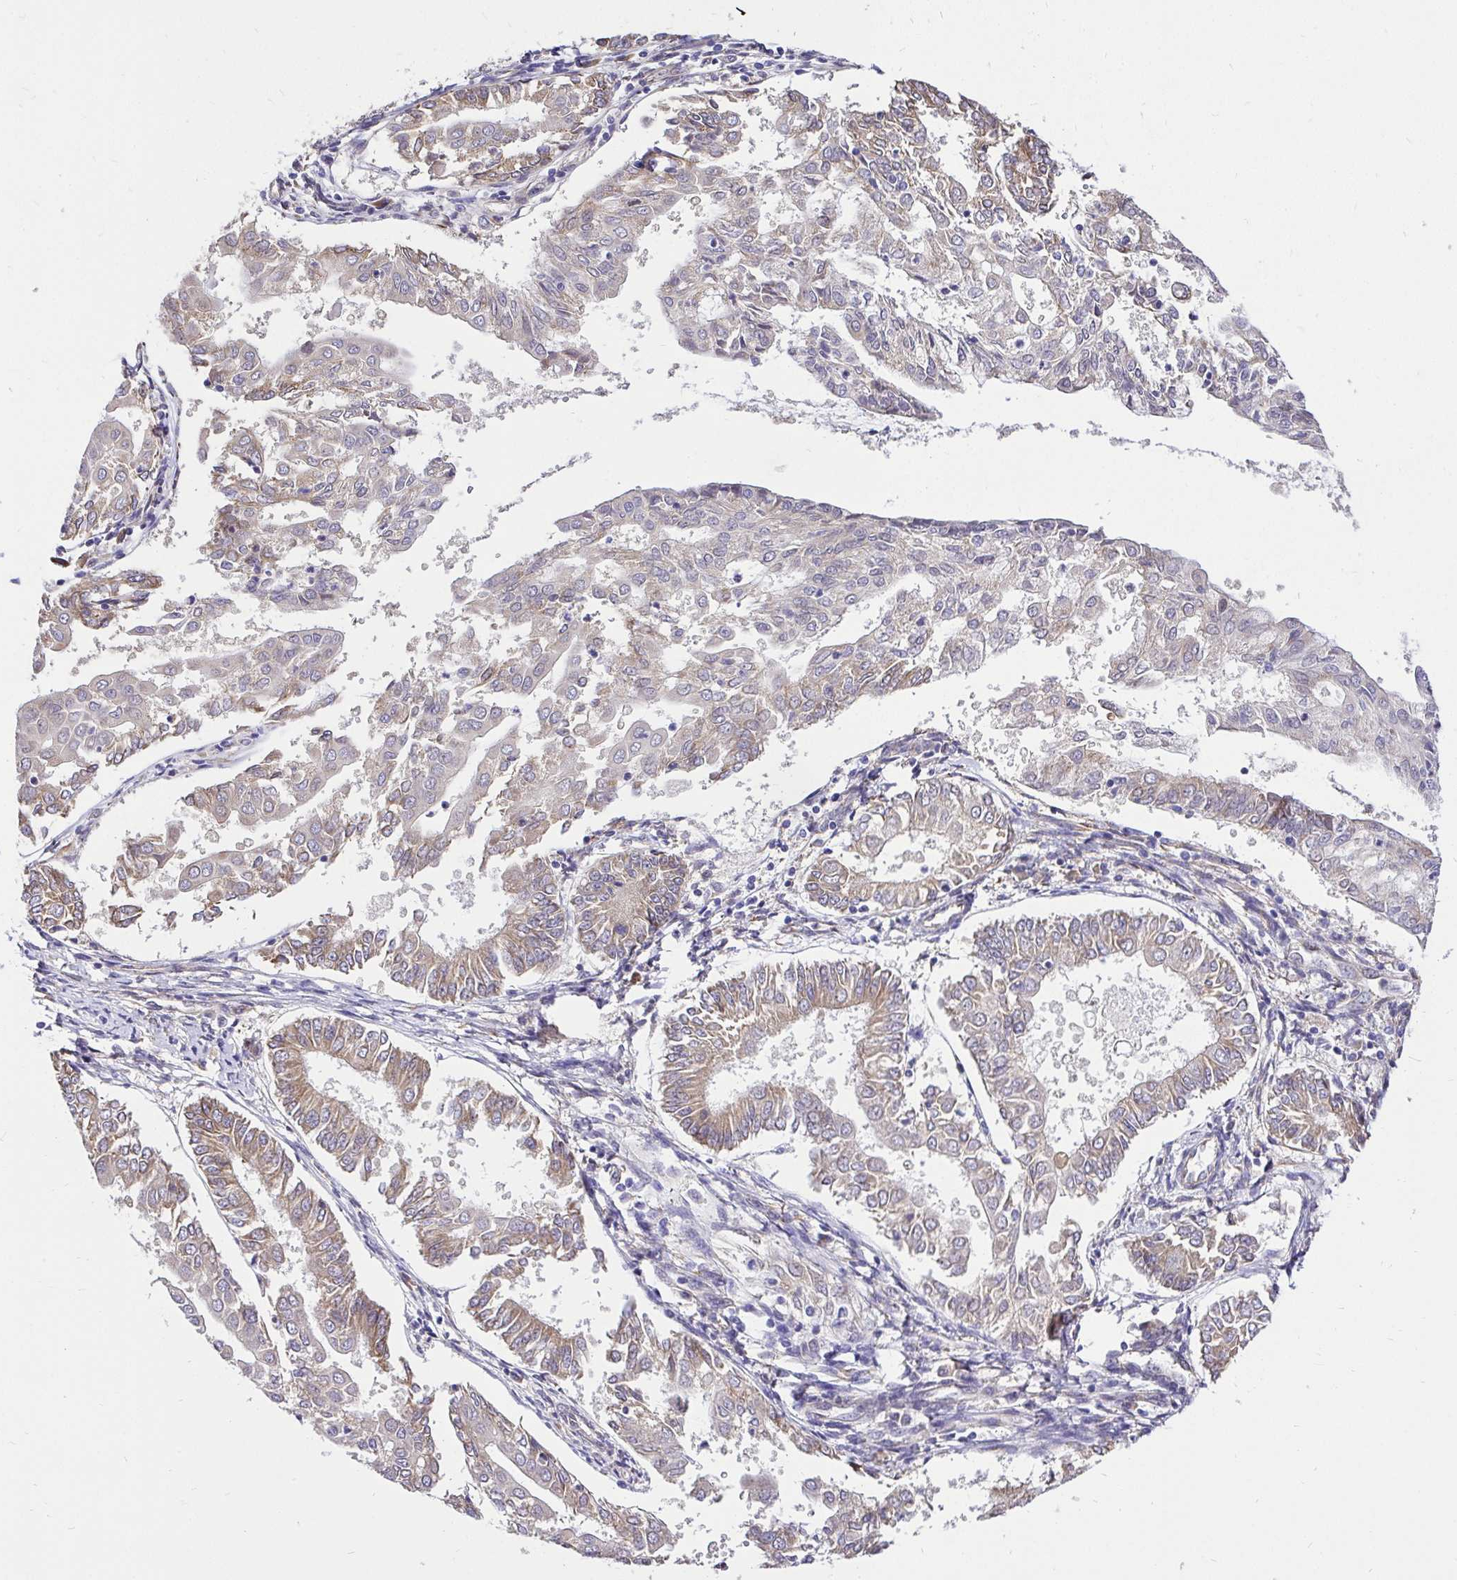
{"staining": {"intensity": "moderate", "quantity": "<25%", "location": "cytoplasmic/membranous"}, "tissue": "endometrial cancer", "cell_type": "Tumor cells", "image_type": "cancer", "snomed": [{"axis": "morphology", "description": "Adenocarcinoma, NOS"}, {"axis": "topography", "description": "Endometrium"}], "caption": "Endometrial cancer stained with a brown dye exhibits moderate cytoplasmic/membranous positive positivity in approximately <25% of tumor cells.", "gene": "CCDC122", "patient": {"sex": "female", "age": 68}}